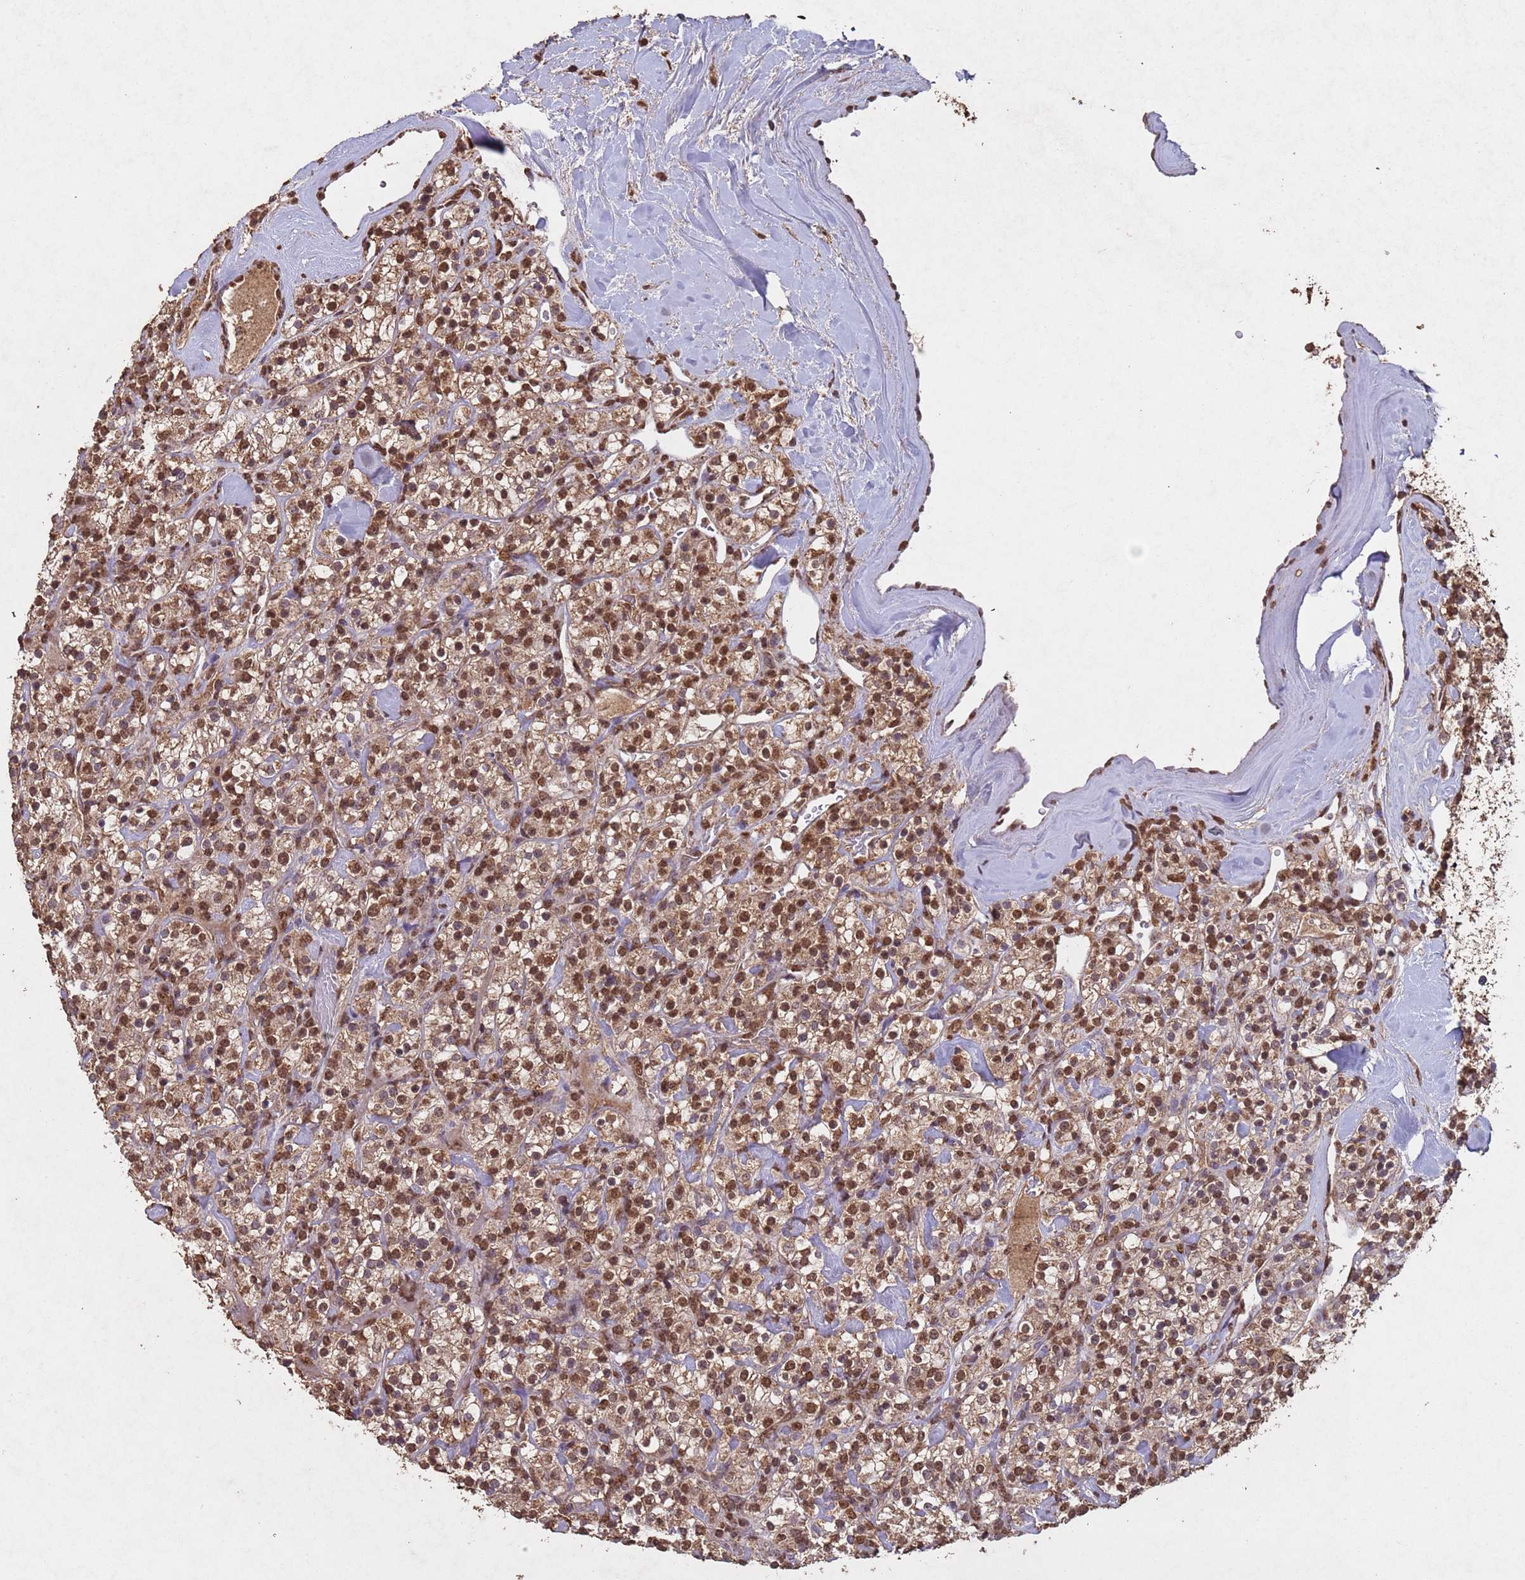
{"staining": {"intensity": "moderate", "quantity": ">75%", "location": "cytoplasmic/membranous,nuclear"}, "tissue": "renal cancer", "cell_type": "Tumor cells", "image_type": "cancer", "snomed": [{"axis": "morphology", "description": "Adenocarcinoma, NOS"}, {"axis": "topography", "description": "Kidney"}], "caption": "Tumor cells demonstrate moderate cytoplasmic/membranous and nuclear positivity in about >75% of cells in renal adenocarcinoma.", "gene": "HDAC10", "patient": {"sex": "male", "age": 77}}